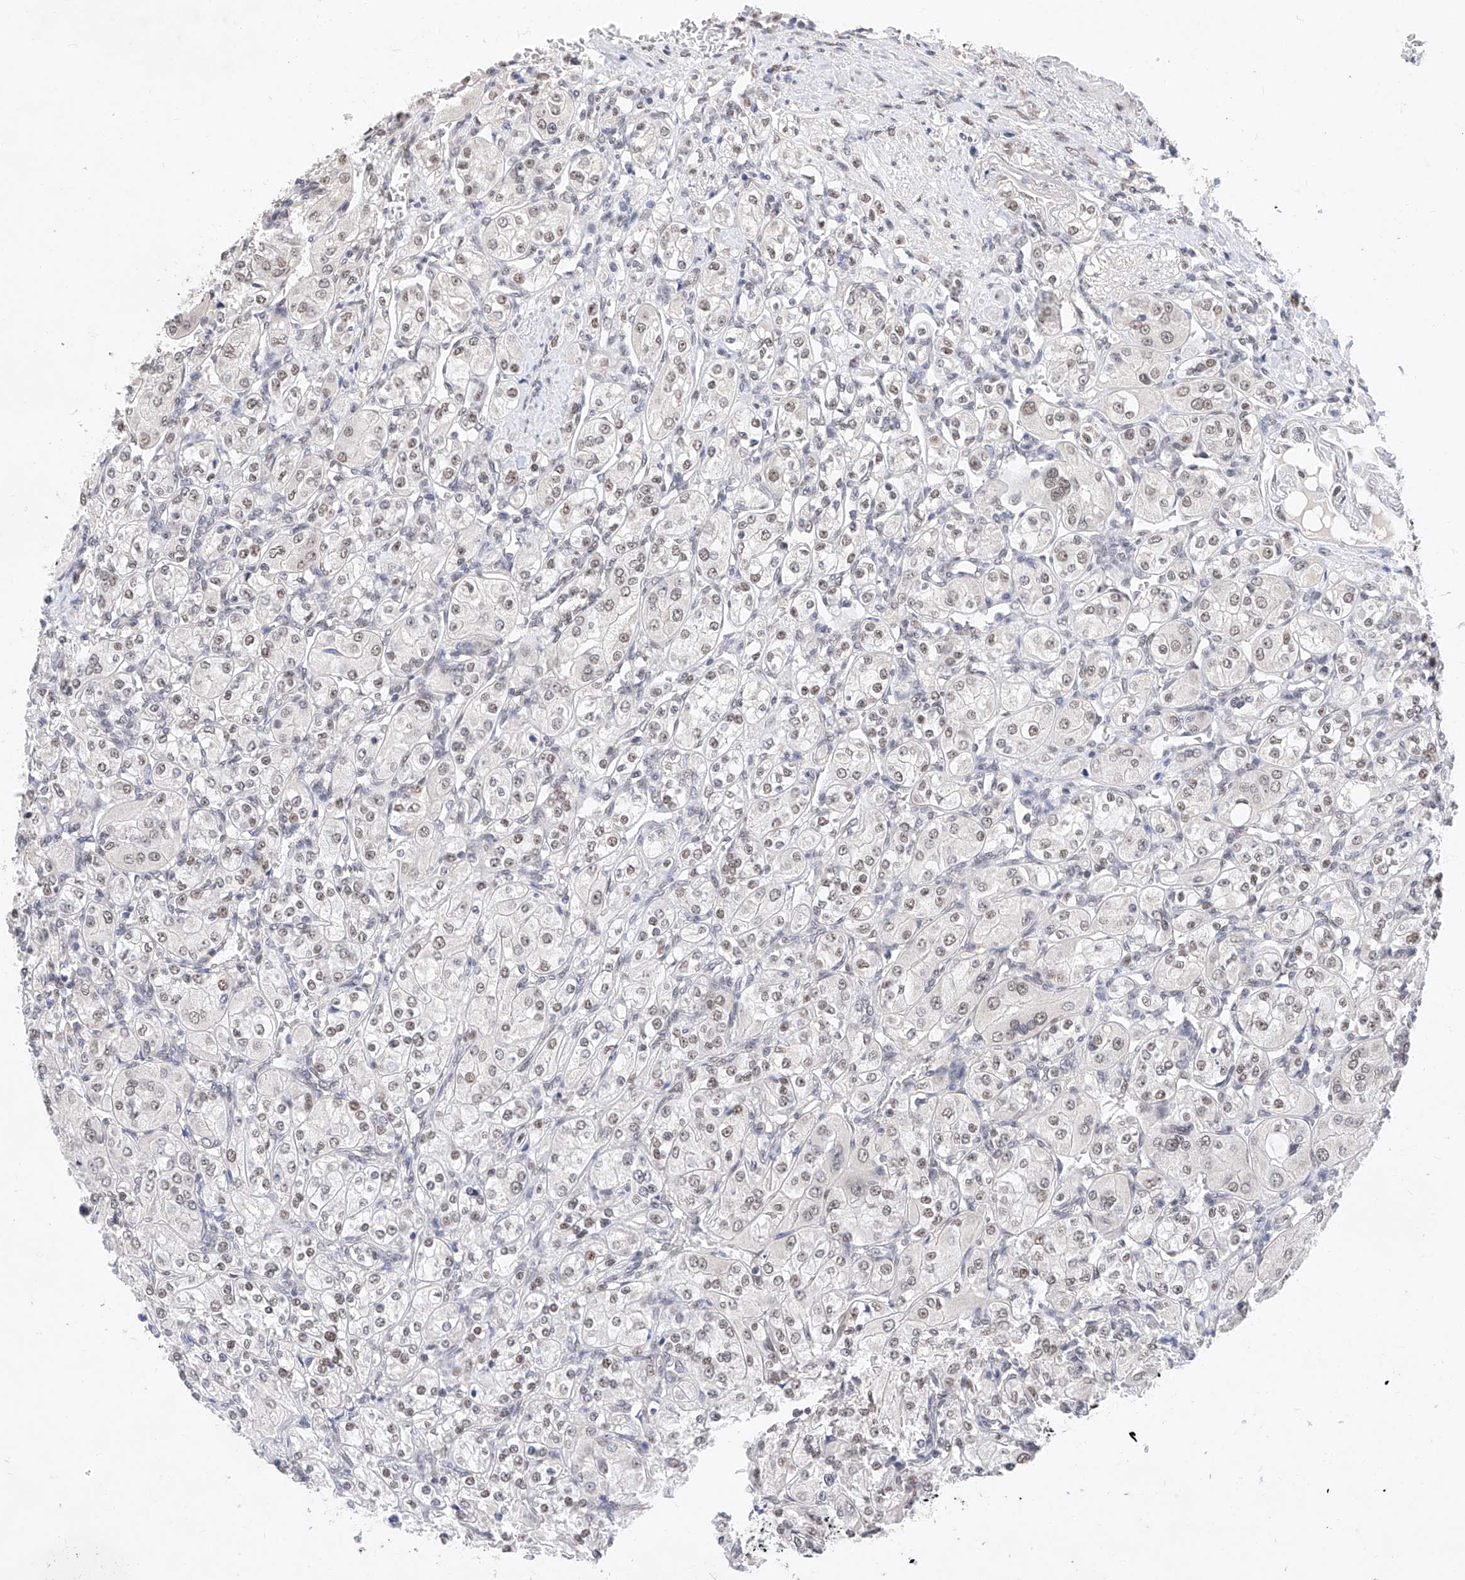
{"staining": {"intensity": "weak", "quantity": ">75%", "location": "nuclear"}, "tissue": "renal cancer", "cell_type": "Tumor cells", "image_type": "cancer", "snomed": [{"axis": "morphology", "description": "Adenocarcinoma, NOS"}, {"axis": "topography", "description": "Kidney"}], "caption": "This image shows renal cancer stained with immunohistochemistry (IHC) to label a protein in brown. The nuclear of tumor cells show weak positivity for the protein. Nuclei are counter-stained blue.", "gene": "KCNJ1", "patient": {"sex": "male", "age": 77}}